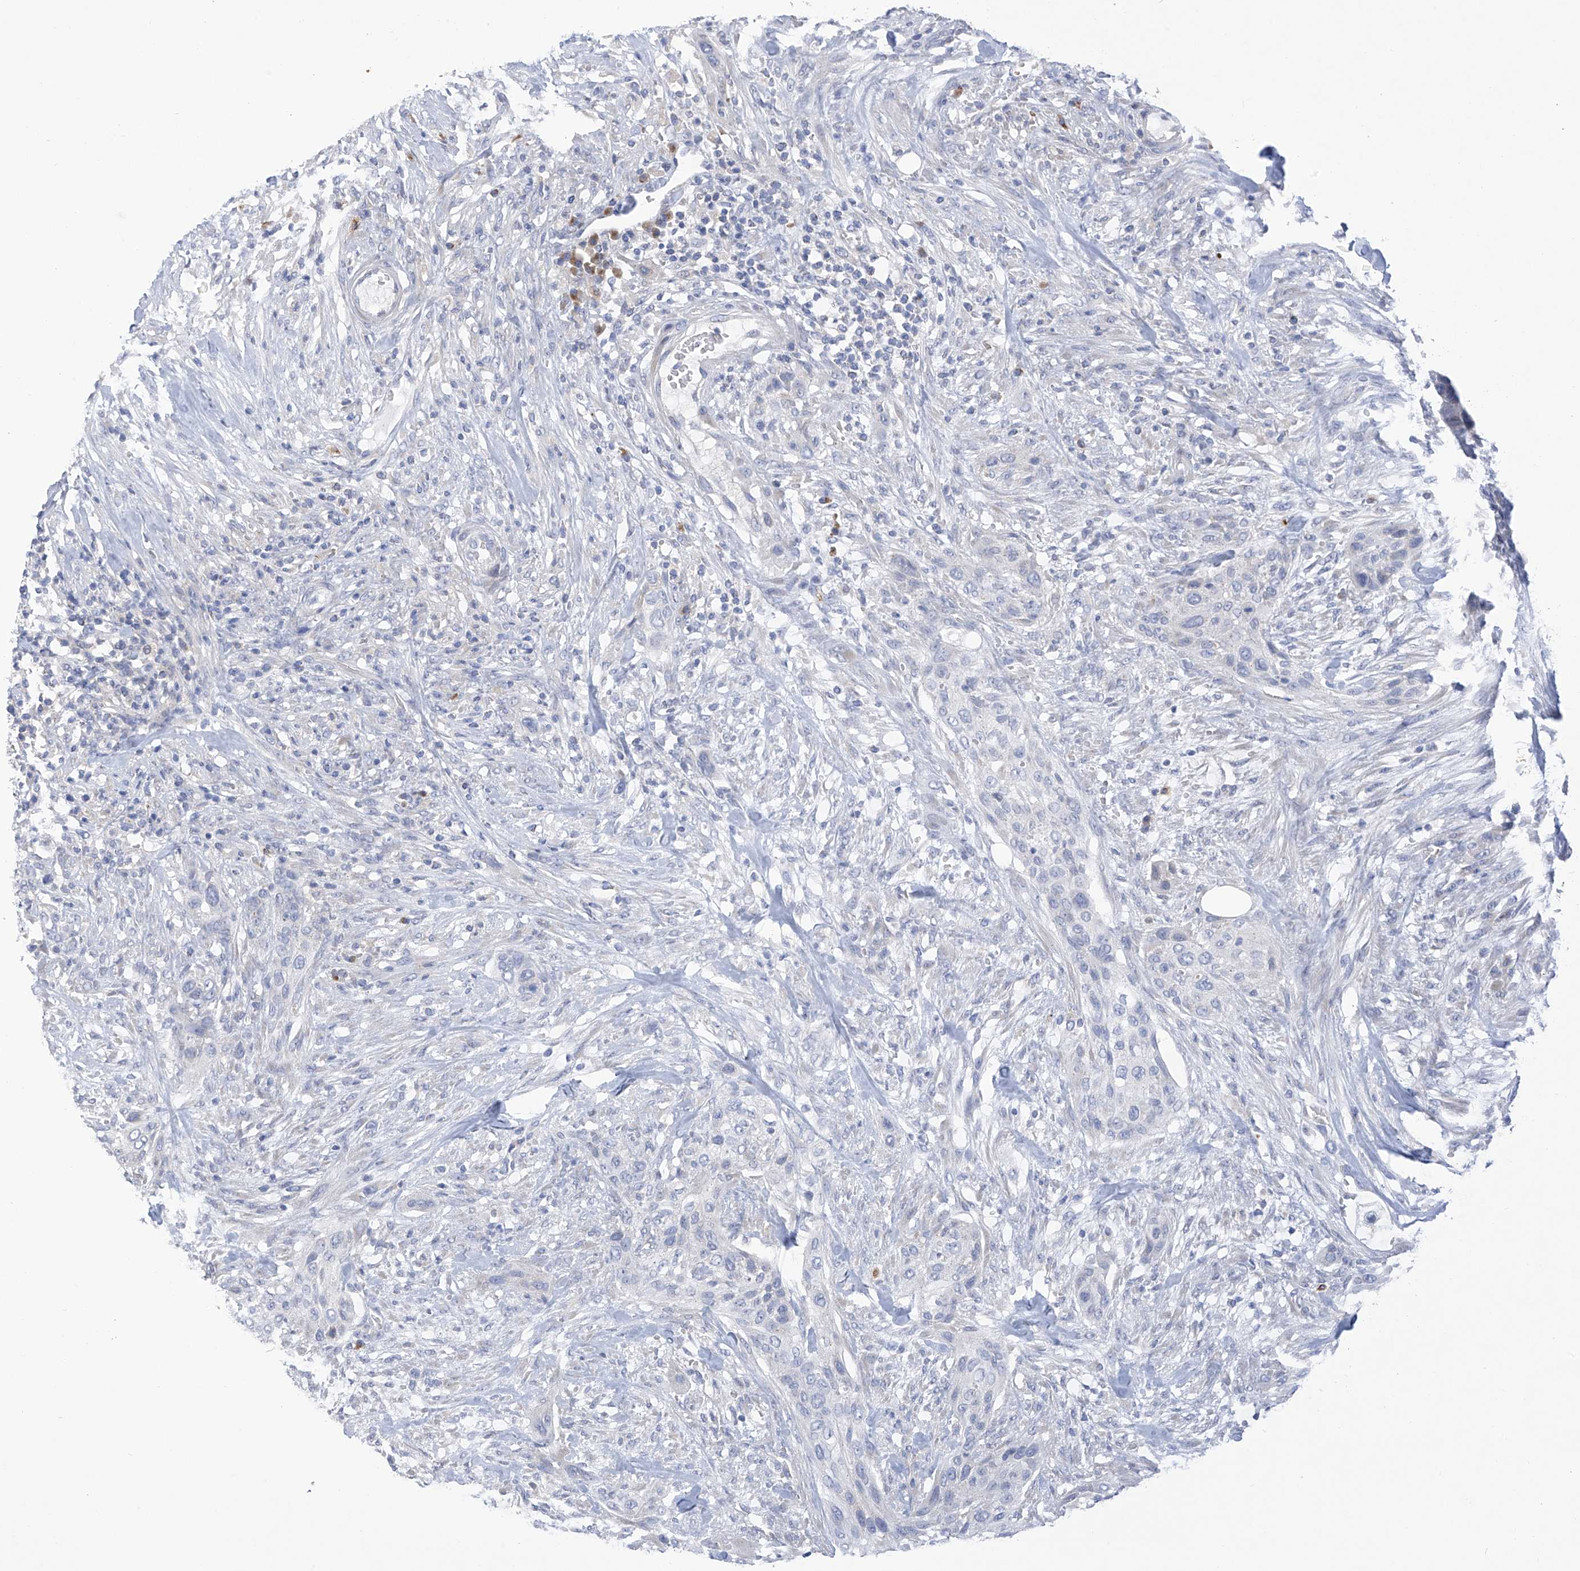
{"staining": {"intensity": "negative", "quantity": "none", "location": "none"}, "tissue": "urothelial cancer", "cell_type": "Tumor cells", "image_type": "cancer", "snomed": [{"axis": "morphology", "description": "Urothelial carcinoma, High grade"}, {"axis": "topography", "description": "Urinary bladder"}], "caption": "Protein analysis of urothelial cancer shows no significant staining in tumor cells.", "gene": "SLCO4A1", "patient": {"sex": "male", "age": 35}}